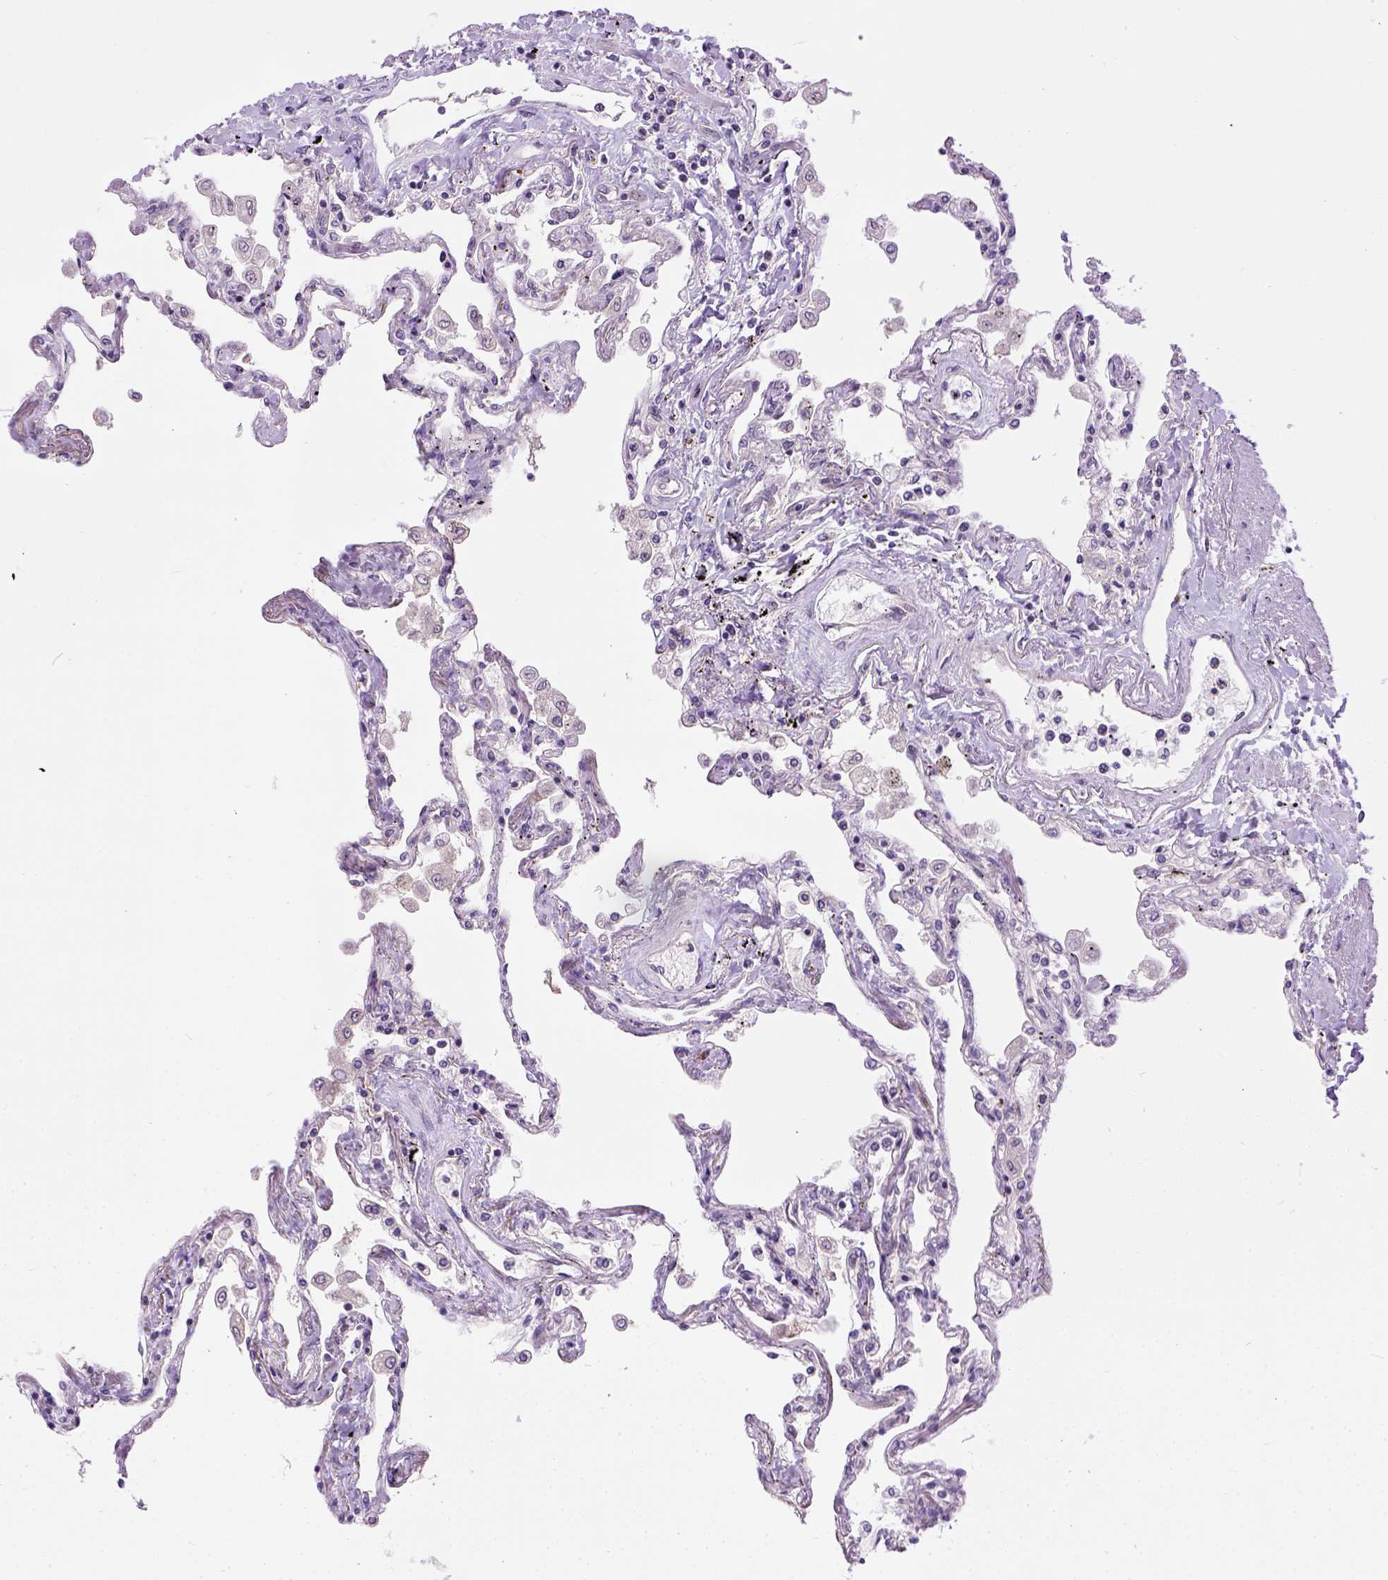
{"staining": {"intensity": "weak", "quantity": "25%-75%", "location": "cytoplasmic/membranous,nuclear"}, "tissue": "lung", "cell_type": "Alveolar cells", "image_type": "normal", "snomed": [{"axis": "morphology", "description": "Normal tissue, NOS"}, {"axis": "morphology", "description": "Adenocarcinoma, NOS"}, {"axis": "topography", "description": "Cartilage tissue"}, {"axis": "topography", "description": "Lung"}], "caption": "IHC (DAB) staining of normal lung exhibits weak cytoplasmic/membranous,nuclear protein staining in approximately 25%-75% of alveolar cells. The staining was performed using DAB (3,3'-diaminobenzidine) to visualize the protein expression in brown, while the nuclei were stained in blue with hematoxylin (Magnification: 20x).", "gene": "KAZN", "patient": {"sex": "female", "age": 67}}